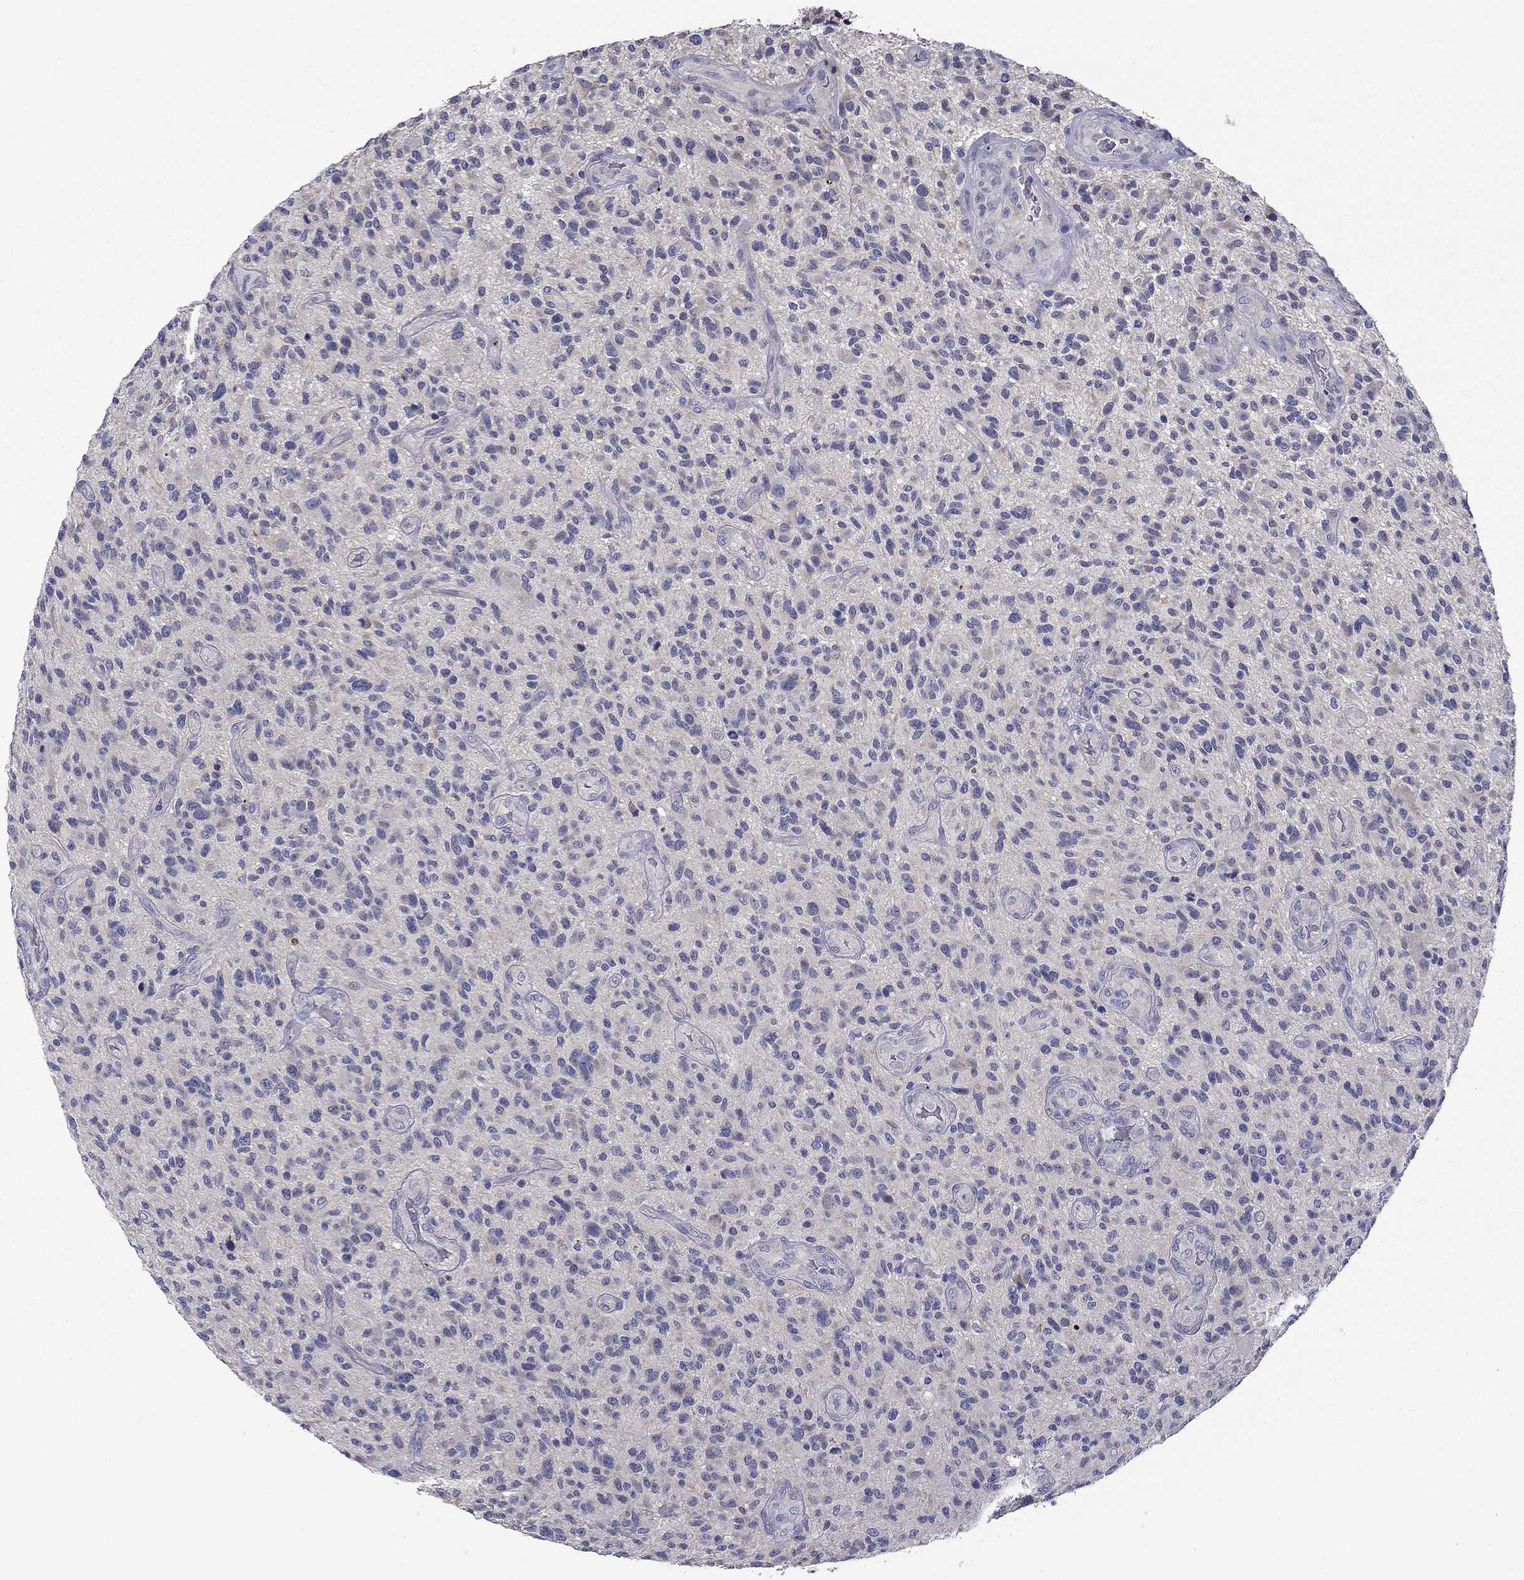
{"staining": {"intensity": "negative", "quantity": "none", "location": "none"}, "tissue": "glioma", "cell_type": "Tumor cells", "image_type": "cancer", "snomed": [{"axis": "morphology", "description": "Glioma, malignant, High grade"}, {"axis": "topography", "description": "Brain"}], "caption": "A high-resolution micrograph shows immunohistochemistry staining of glioma, which shows no significant expression in tumor cells.", "gene": "SPATA7", "patient": {"sex": "male", "age": 47}}